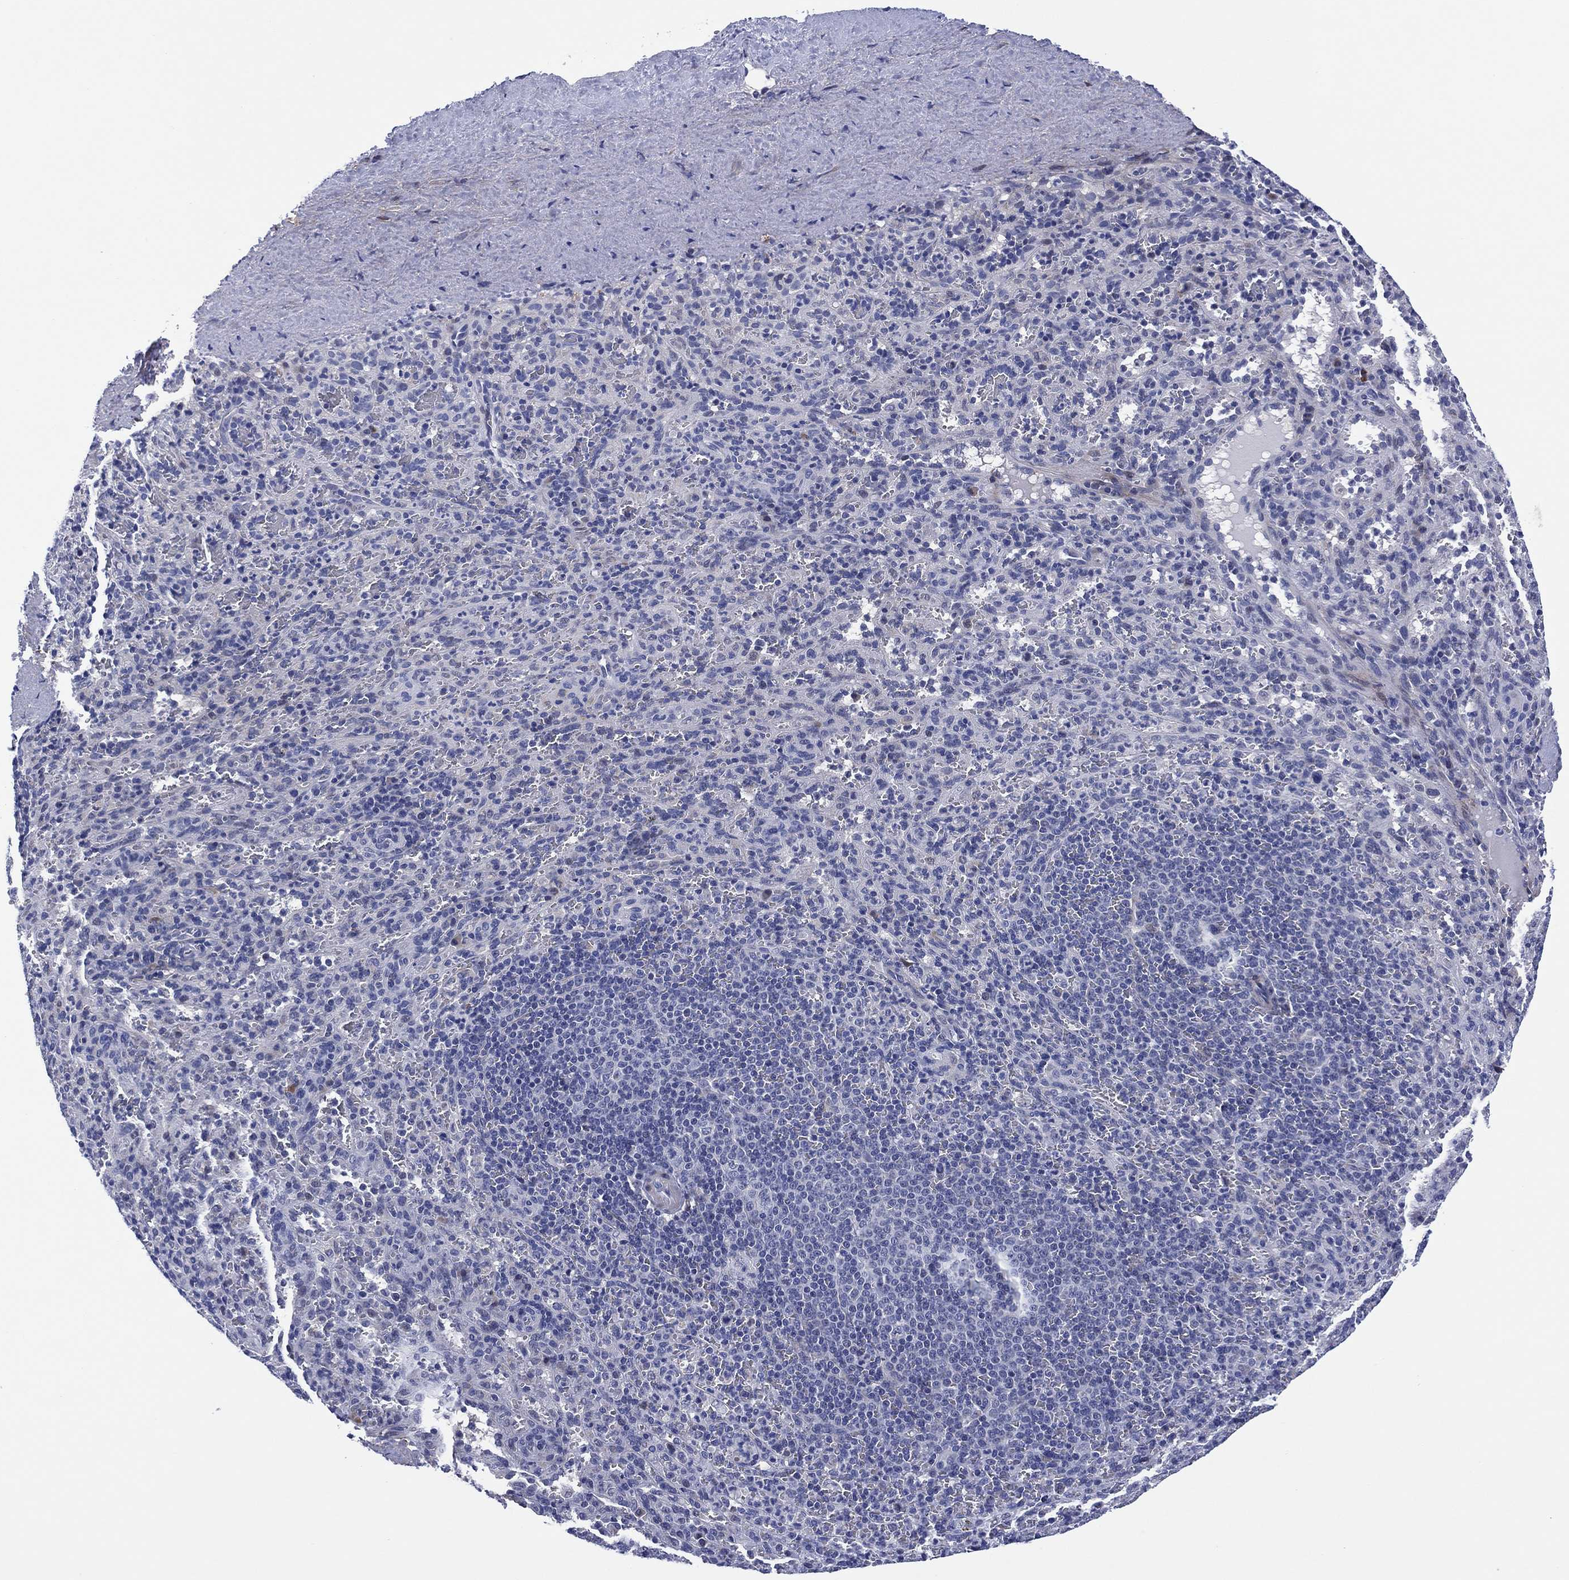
{"staining": {"intensity": "negative", "quantity": "none", "location": "none"}, "tissue": "spleen", "cell_type": "Cells in red pulp", "image_type": "normal", "snomed": [{"axis": "morphology", "description": "Normal tissue, NOS"}, {"axis": "topography", "description": "Spleen"}], "caption": "Immunohistochemistry (IHC) photomicrograph of normal spleen stained for a protein (brown), which exhibits no staining in cells in red pulp. (IHC, brightfield microscopy, high magnification).", "gene": "CLIP3", "patient": {"sex": "male", "age": 57}}